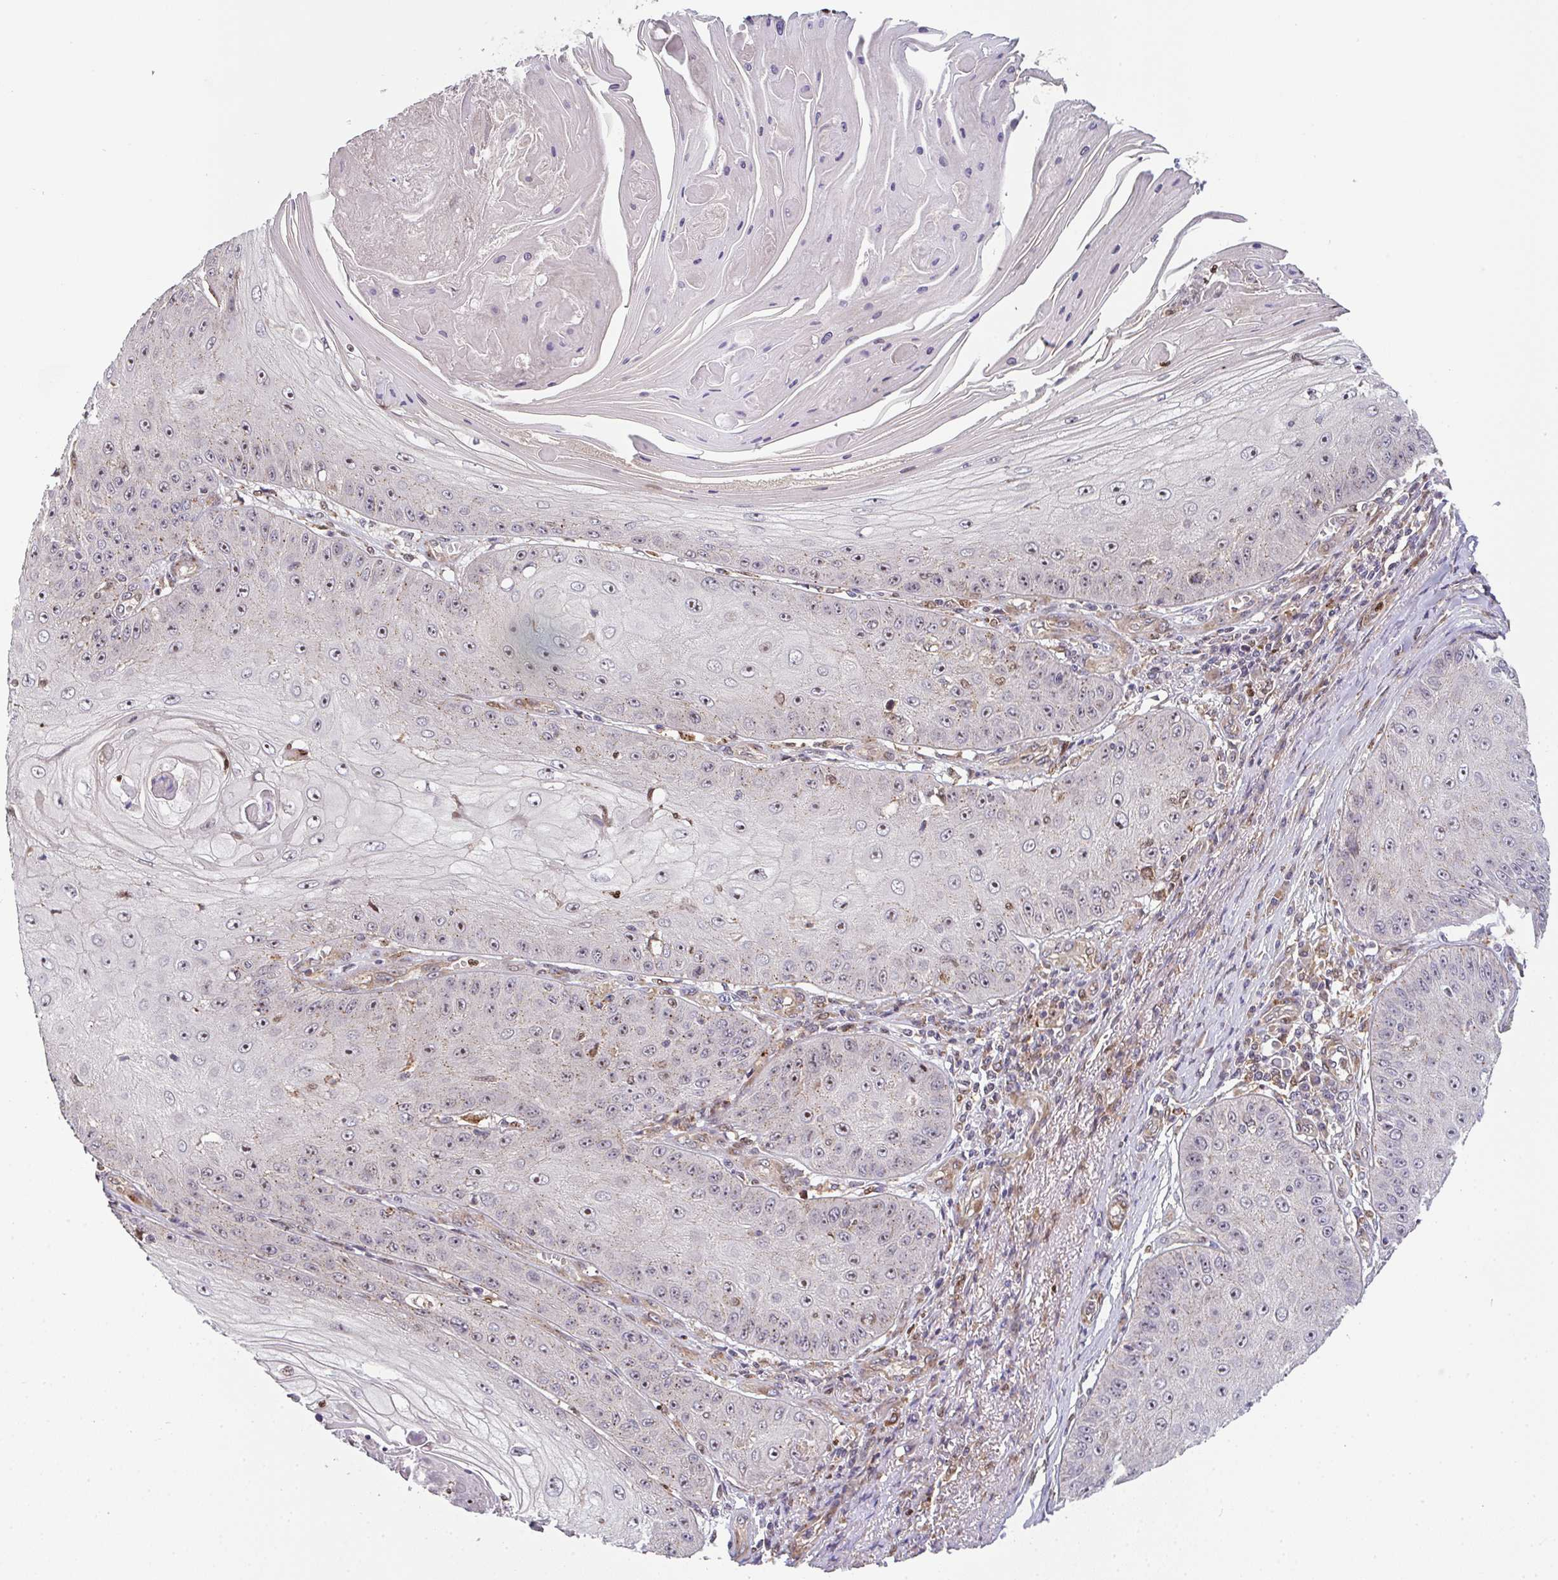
{"staining": {"intensity": "moderate", "quantity": "25%-75%", "location": "nuclear"}, "tissue": "skin cancer", "cell_type": "Tumor cells", "image_type": "cancer", "snomed": [{"axis": "morphology", "description": "Squamous cell carcinoma, NOS"}, {"axis": "topography", "description": "Skin"}], "caption": "Skin cancer (squamous cell carcinoma) stained for a protein (brown) displays moderate nuclear positive positivity in approximately 25%-75% of tumor cells.", "gene": "SIMC1", "patient": {"sex": "male", "age": 70}}